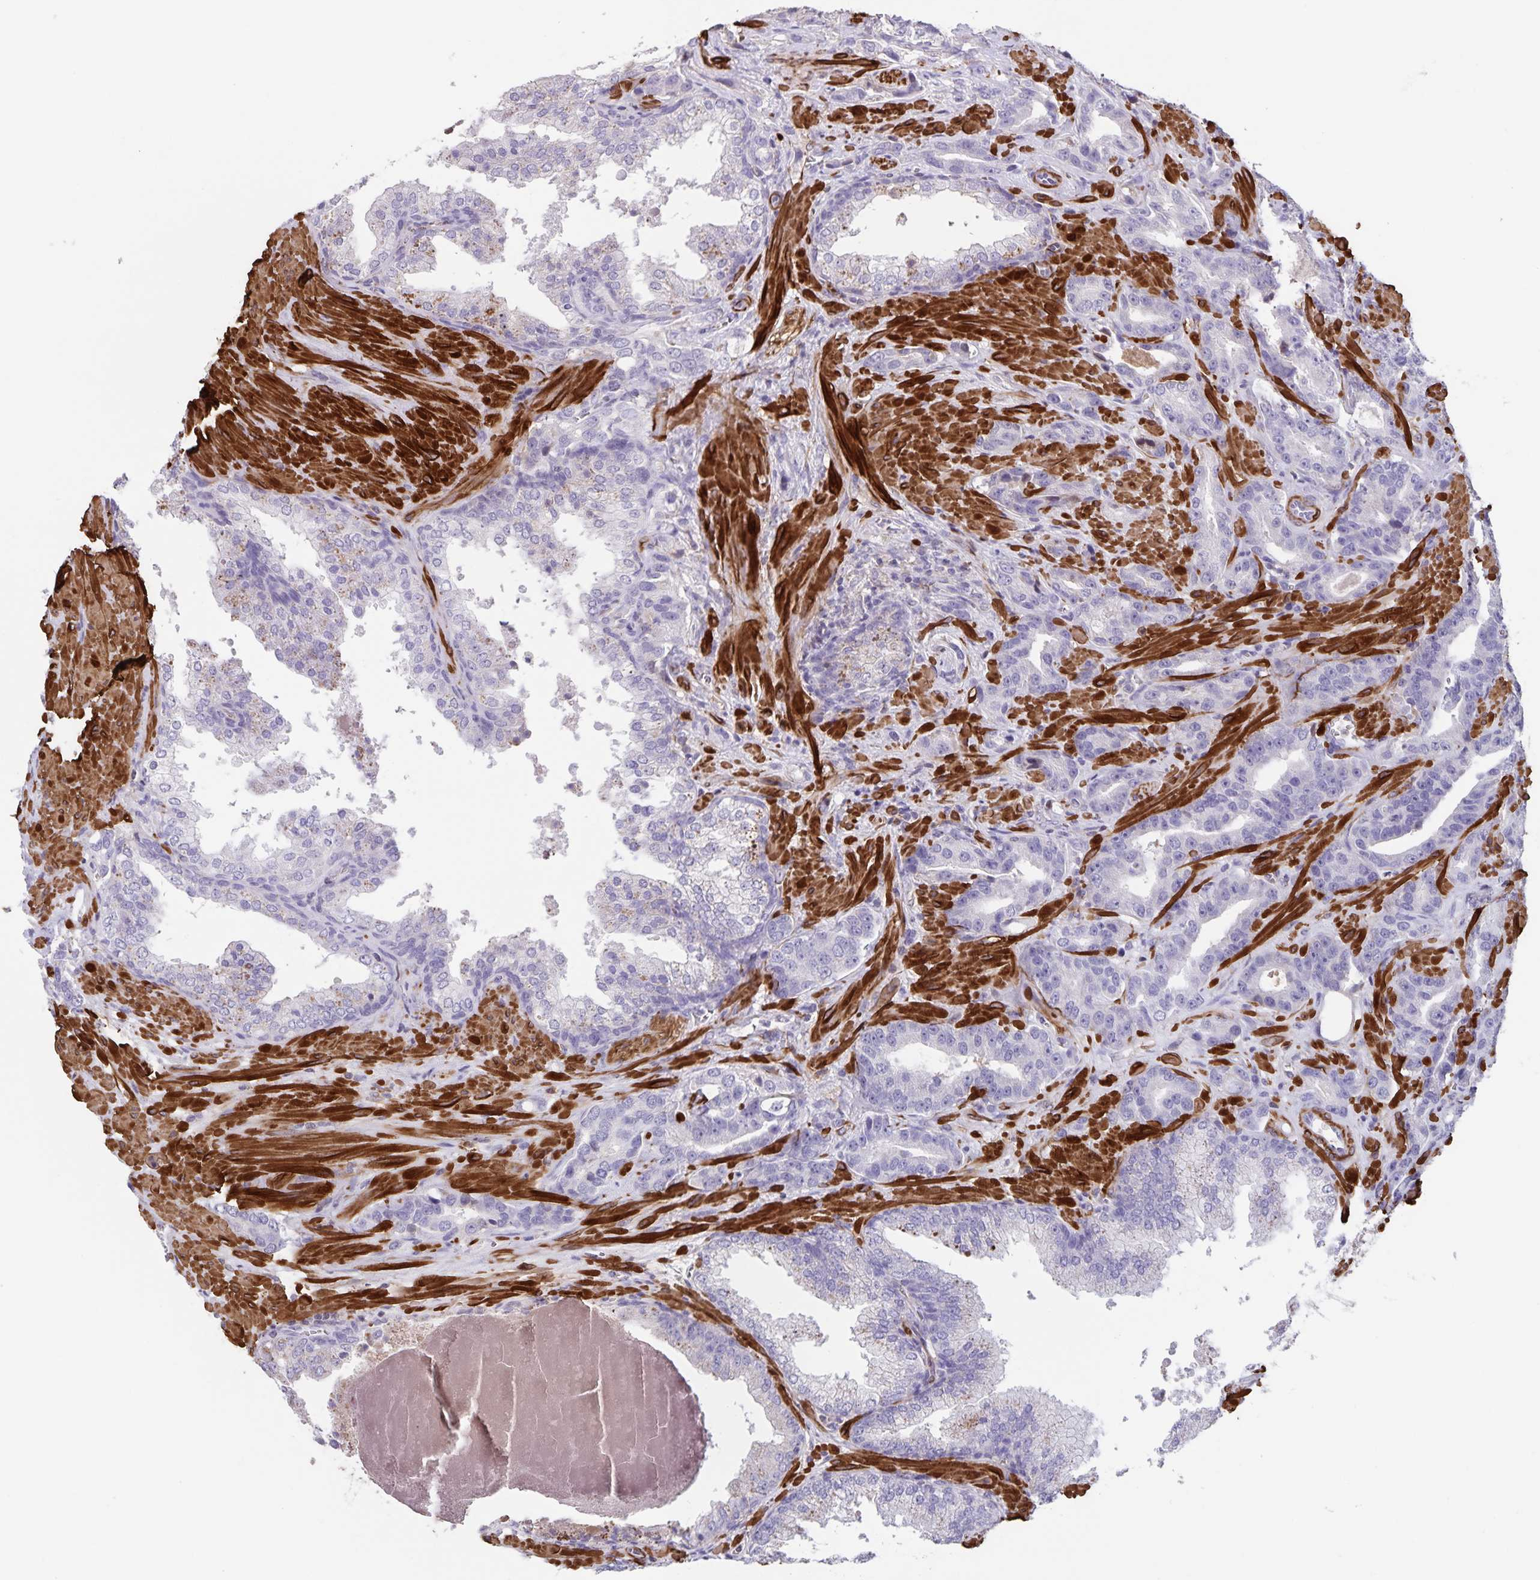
{"staining": {"intensity": "negative", "quantity": "none", "location": "none"}, "tissue": "prostate cancer", "cell_type": "Tumor cells", "image_type": "cancer", "snomed": [{"axis": "morphology", "description": "Adenocarcinoma, High grade"}, {"axis": "topography", "description": "Prostate"}], "caption": "IHC histopathology image of neoplastic tissue: prostate cancer (adenocarcinoma (high-grade)) stained with DAB displays no significant protein expression in tumor cells.", "gene": "SYNM", "patient": {"sex": "male", "age": 65}}